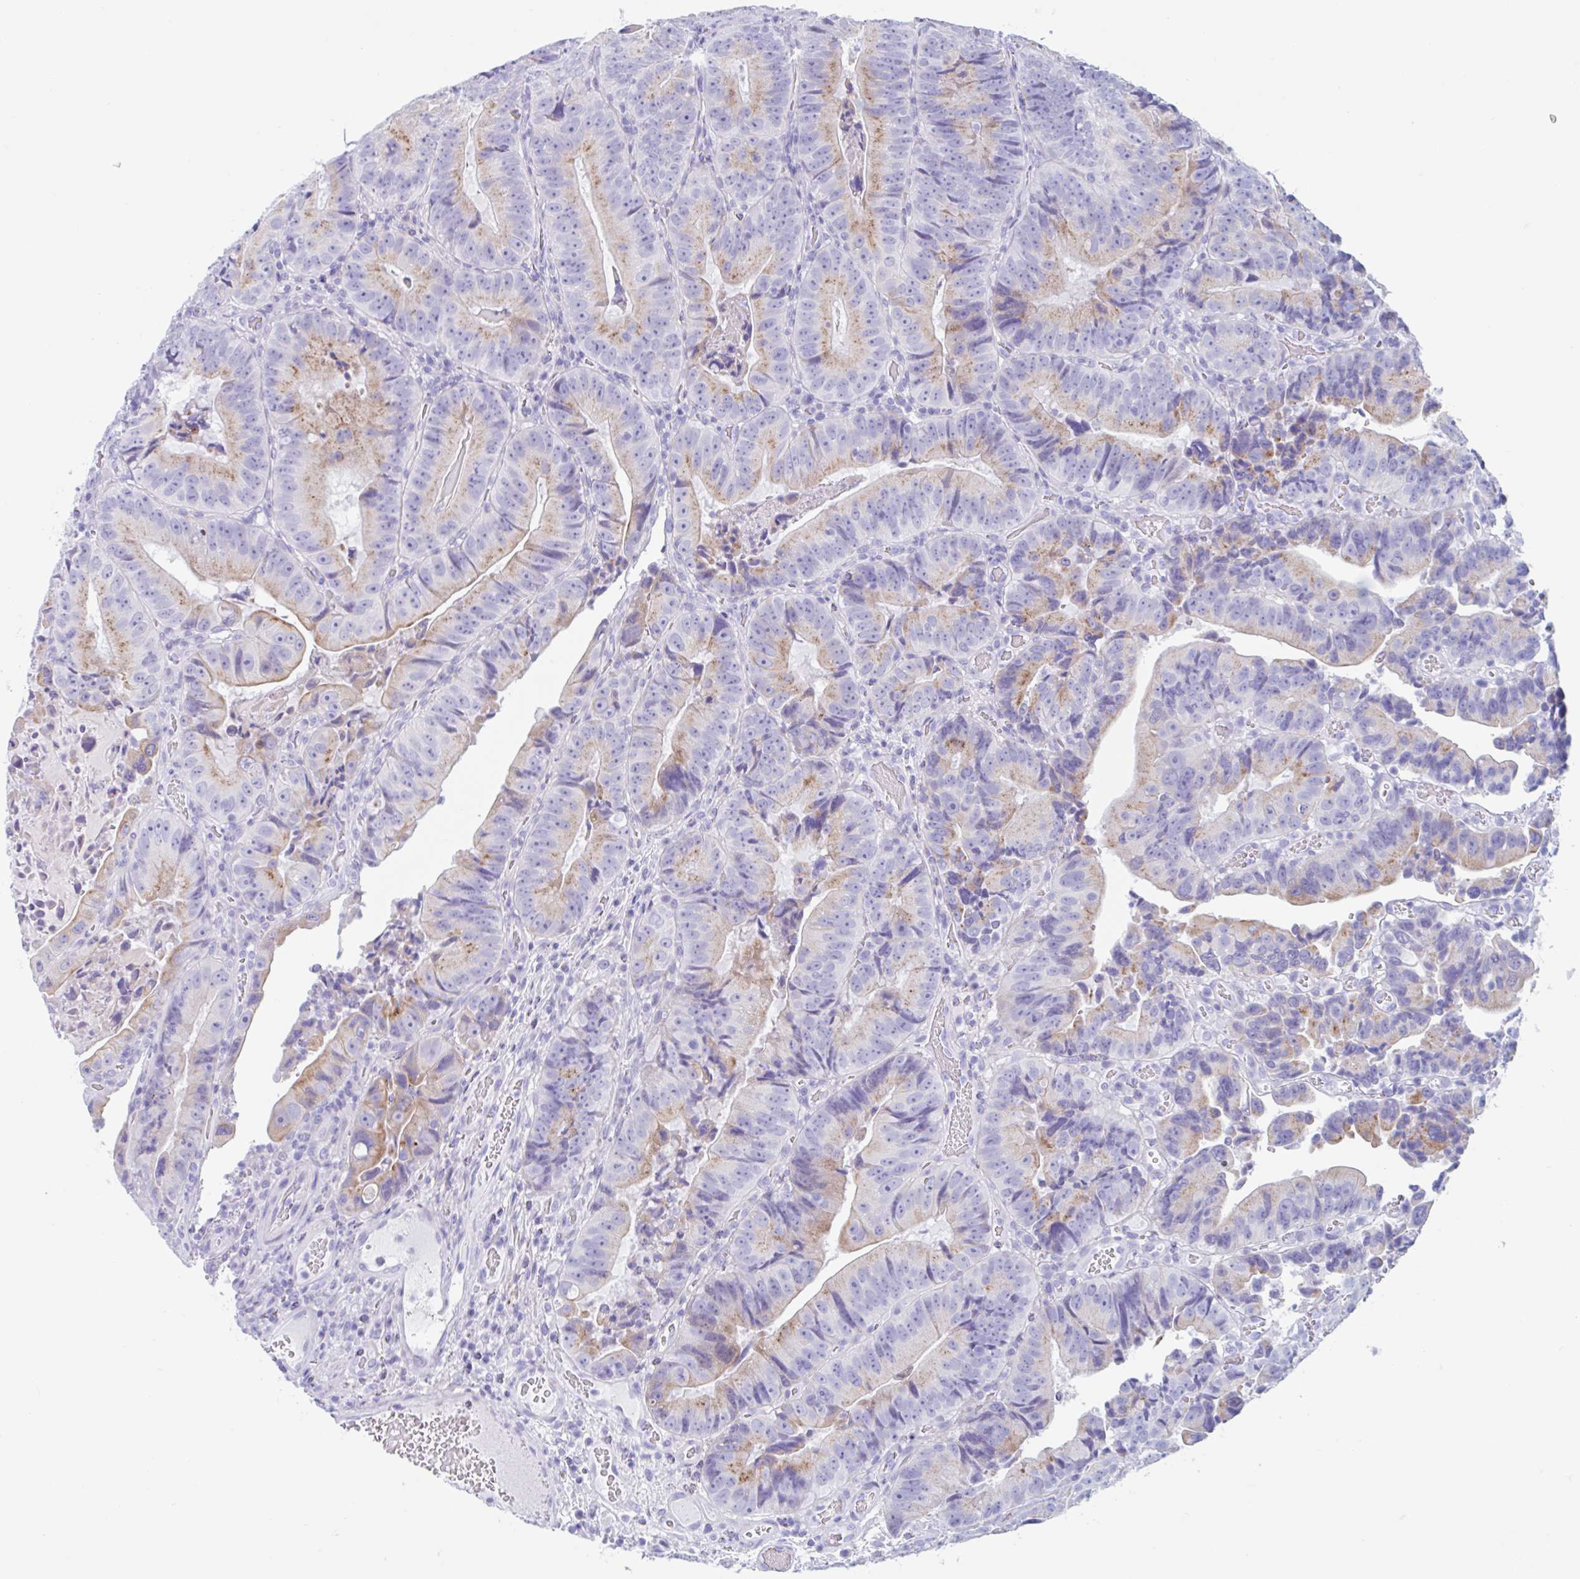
{"staining": {"intensity": "weak", "quantity": ">75%", "location": "cytoplasmic/membranous"}, "tissue": "colorectal cancer", "cell_type": "Tumor cells", "image_type": "cancer", "snomed": [{"axis": "morphology", "description": "Adenocarcinoma, NOS"}, {"axis": "topography", "description": "Colon"}], "caption": "Colorectal adenocarcinoma stained with a protein marker shows weak staining in tumor cells.", "gene": "CPTP", "patient": {"sex": "female", "age": 86}}